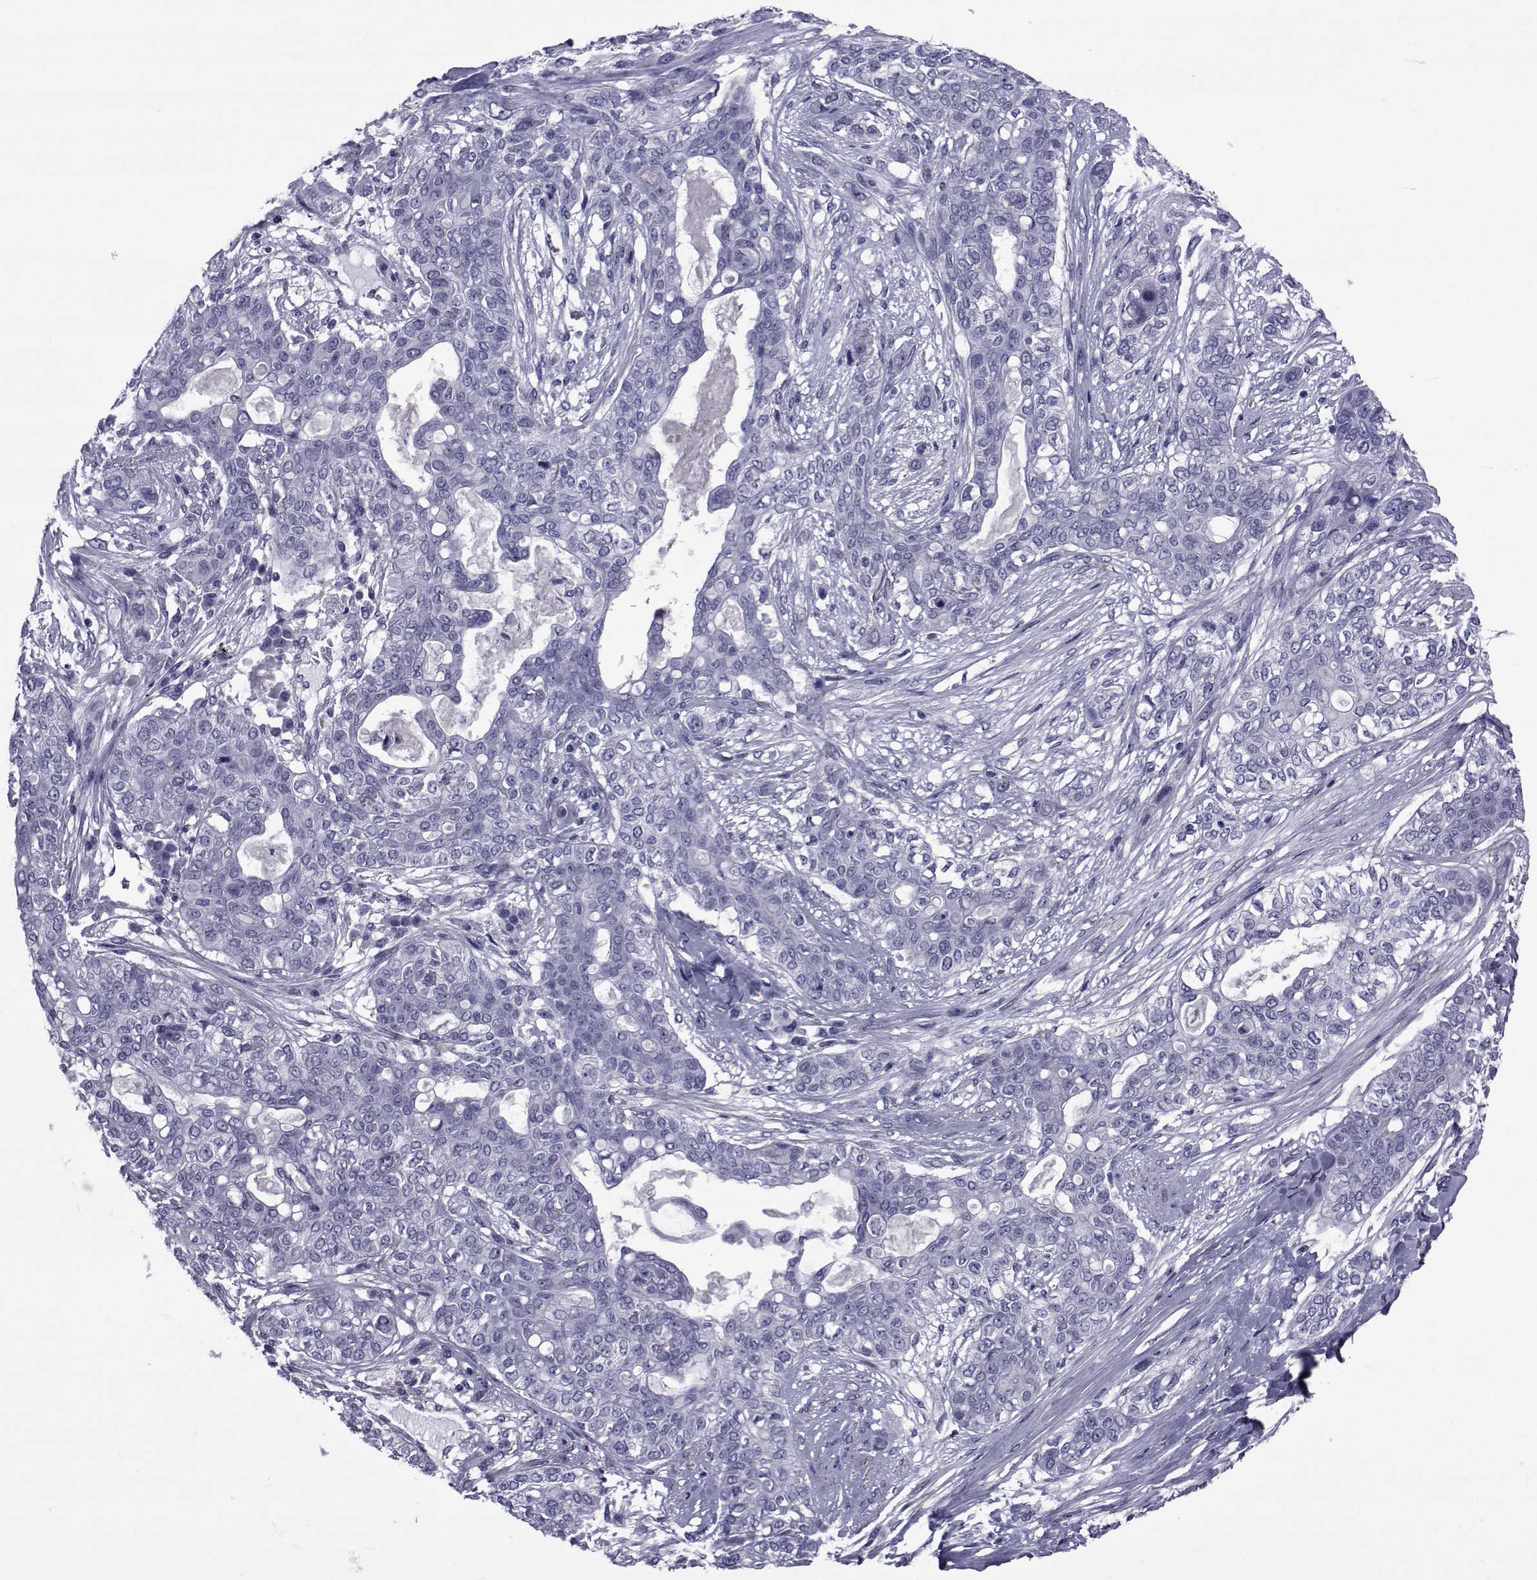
{"staining": {"intensity": "negative", "quantity": "none", "location": "none"}, "tissue": "lung cancer", "cell_type": "Tumor cells", "image_type": "cancer", "snomed": [{"axis": "morphology", "description": "Squamous cell carcinoma, NOS"}, {"axis": "topography", "description": "Lung"}], "caption": "Lung cancer was stained to show a protein in brown. There is no significant staining in tumor cells. (Stains: DAB immunohistochemistry (IHC) with hematoxylin counter stain, Microscopy: brightfield microscopy at high magnification).", "gene": "GKAP1", "patient": {"sex": "female", "age": 70}}